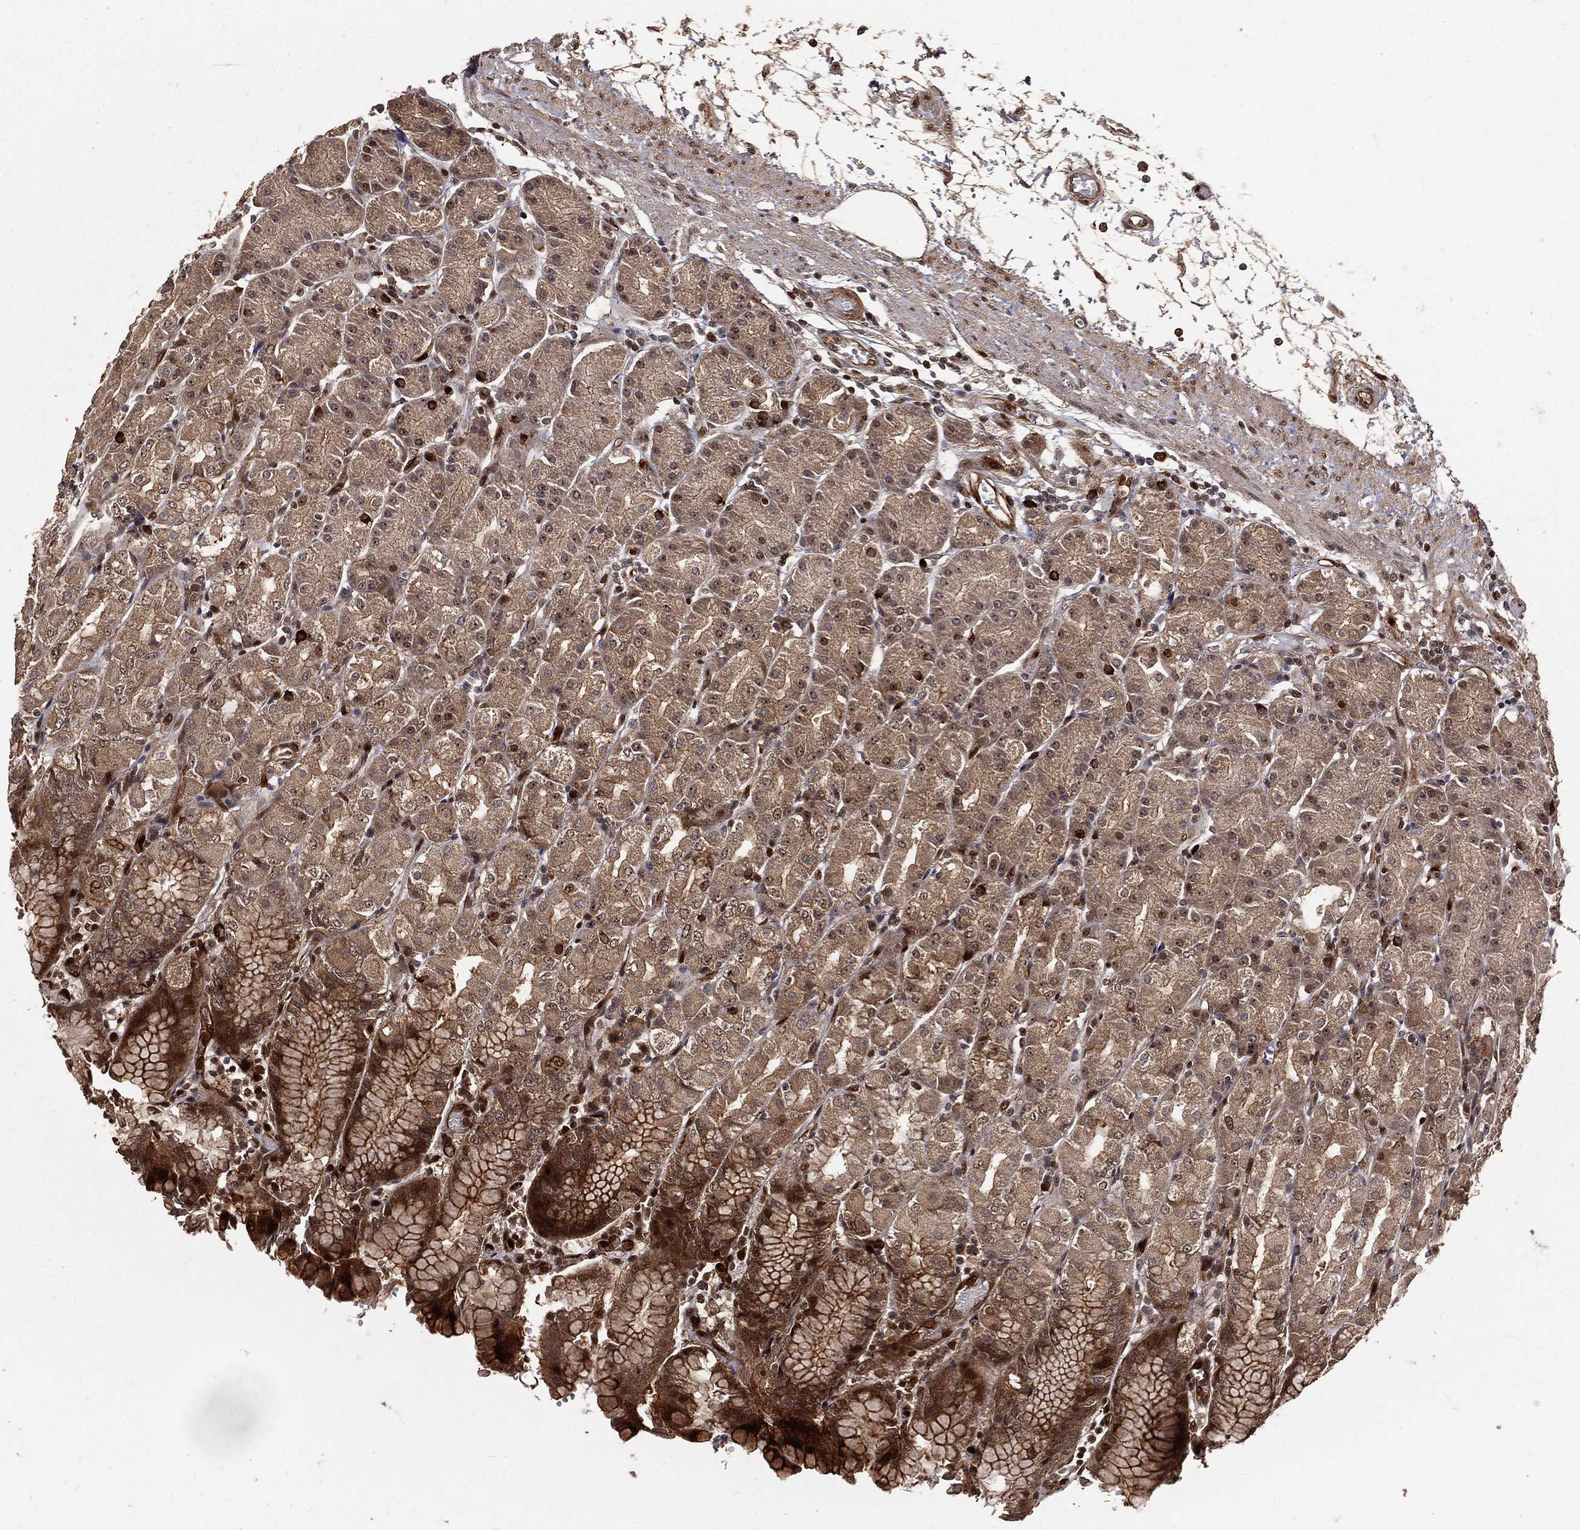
{"staining": {"intensity": "strong", "quantity": "<25%", "location": "cytoplasmic/membranous"}, "tissue": "stomach", "cell_type": "Glandular cells", "image_type": "normal", "snomed": [{"axis": "morphology", "description": "Normal tissue, NOS"}, {"axis": "morphology", "description": "Adenocarcinoma, NOS"}, {"axis": "topography", "description": "Stomach"}], "caption": "Immunohistochemistry (IHC) (DAB (3,3'-diaminobenzidine)) staining of unremarkable human stomach reveals strong cytoplasmic/membranous protein expression in about <25% of glandular cells.", "gene": "MAPK1", "patient": {"sex": "female", "age": 81}}